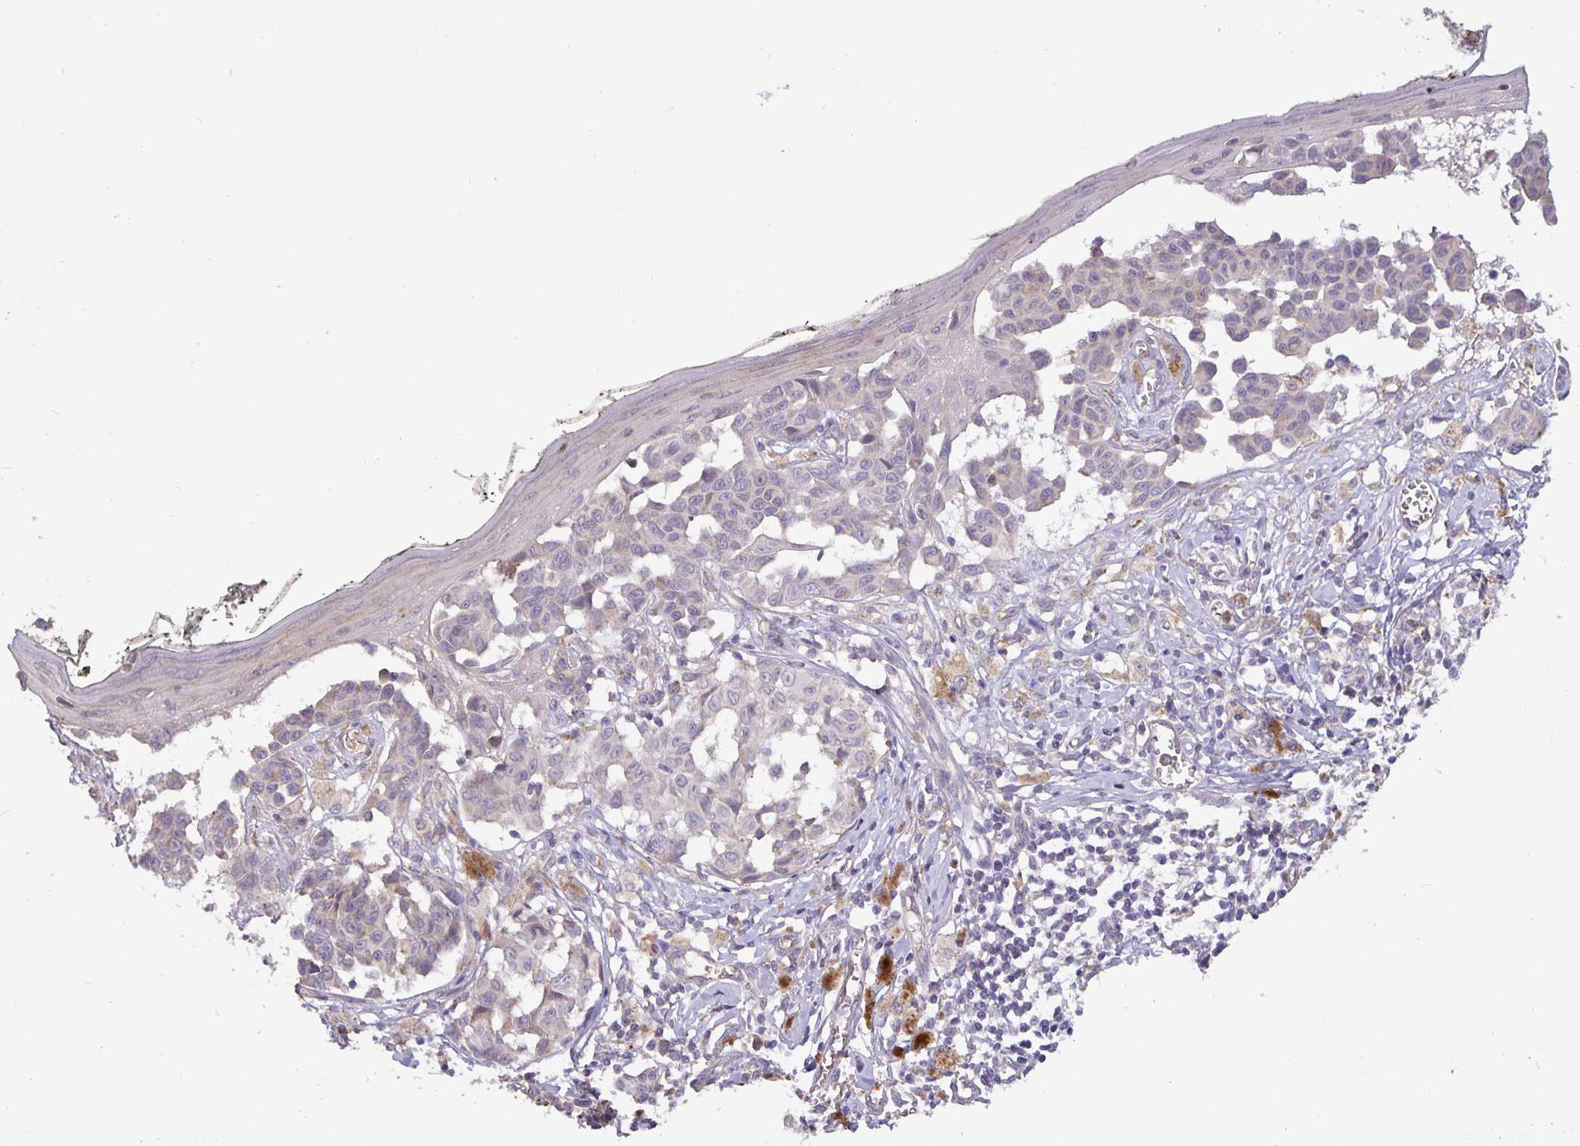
{"staining": {"intensity": "negative", "quantity": "none", "location": "none"}, "tissue": "melanoma", "cell_type": "Tumor cells", "image_type": "cancer", "snomed": [{"axis": "morphology", "description": "Malignant melanoma, NOS"}, {"axis": "topography", "description": "Skin"}], "caption": "DAB (3,3'-diaminobenzidine) immunohistochemical staining of human melanoma displays no significant positivity in tumor cells.", "gene": "TMEM71", "patient": {"sex": "female", "age": 43}}